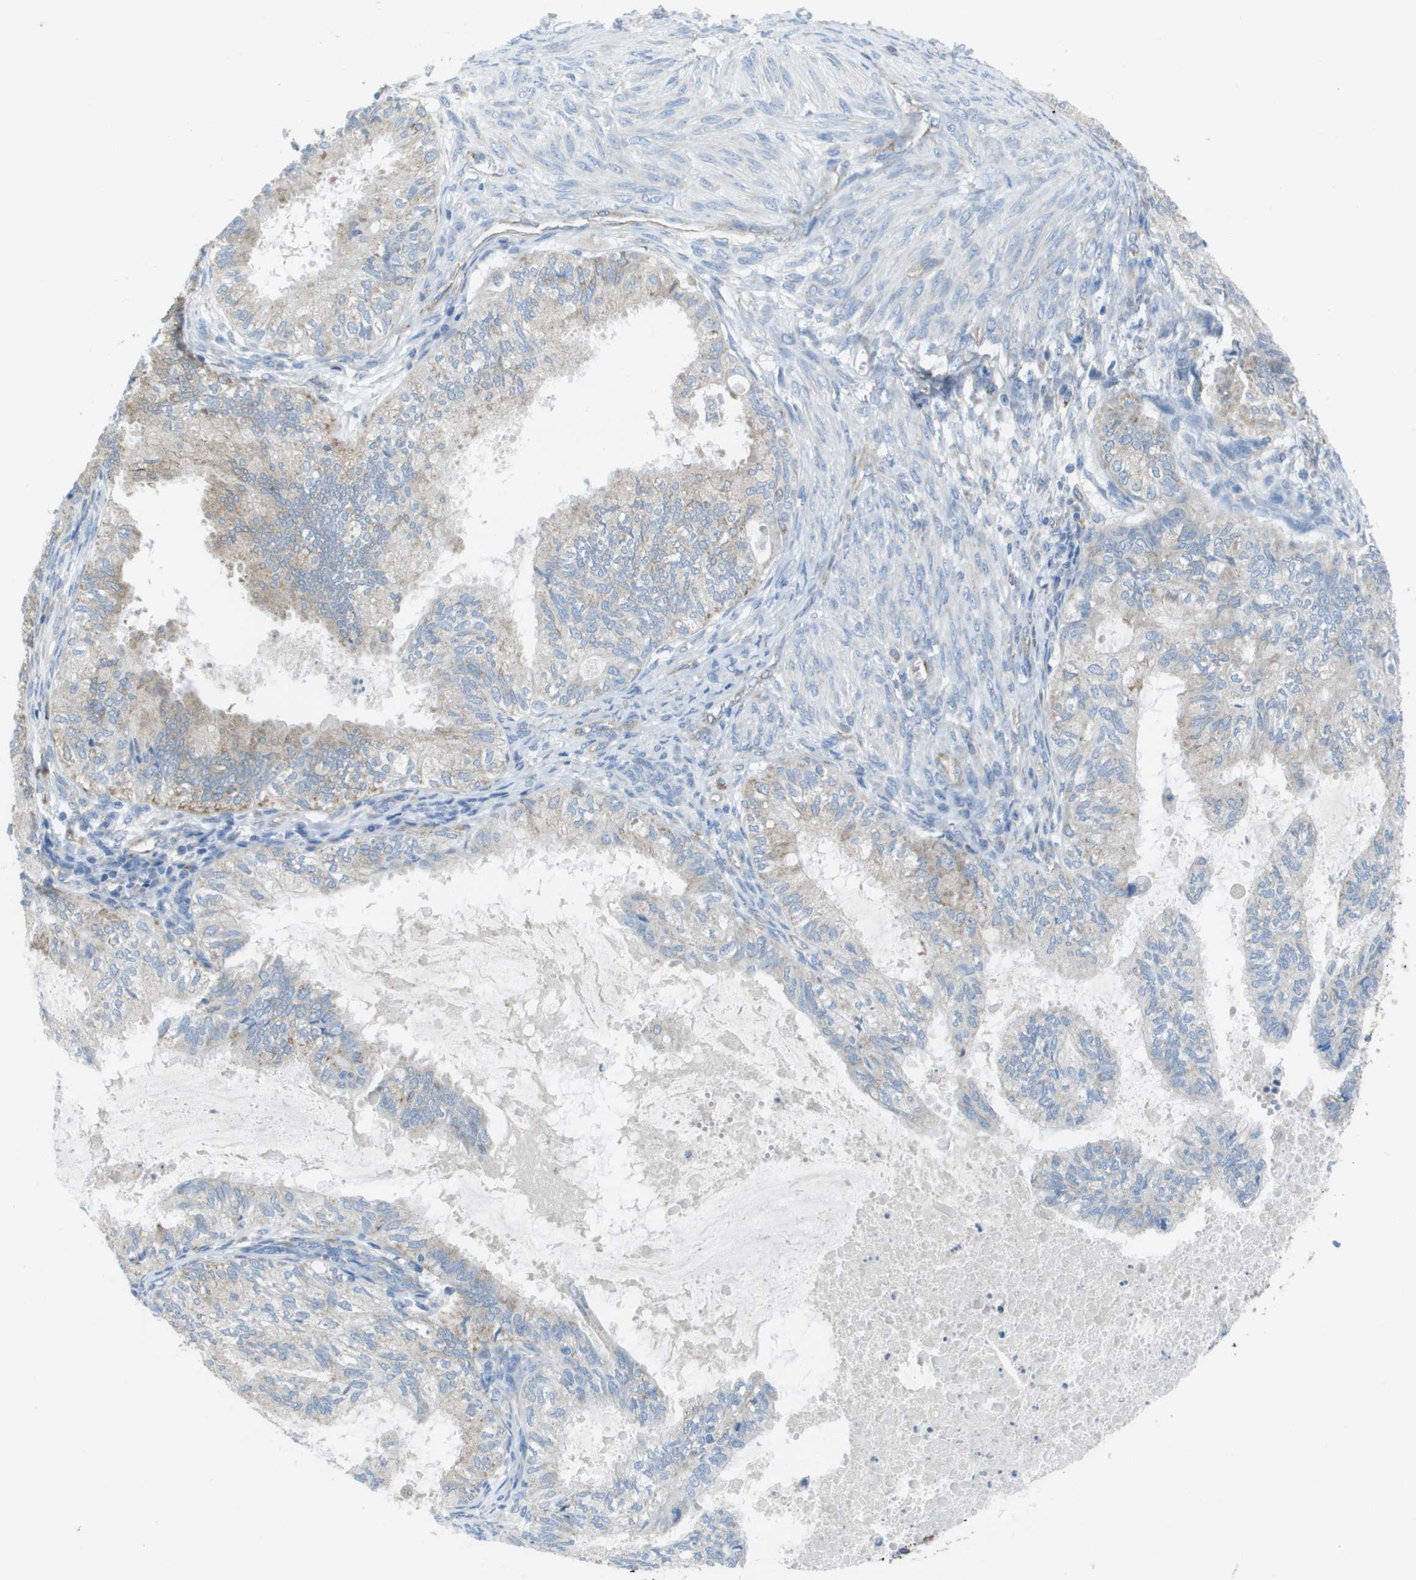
{"staining": {"intensity": "weak", "quantity": "25%-75%", "location": "cytoplasmic/membranous"}, "tissue": "cervical cancer", "cell_type": "Tumor cells", "image_type": "cancer", "snomed": [{"axis": "morphology", "description": "Normal tissue, NOS"}, {"axis": "morphology", "description": "Adenocarcinoma, NOS"}, {"axis": "topography", "description": "Cervix"}, {"axis": "topography", "description": "Endometrium"}], "caption": "Protein staining of cervical adenocarcinoma tissue displays weak cytoplasmic/membranous expression in approximately 25%-75% of tumor cells.", "gene": "CLCN2", "patient": {"sex": "female", "age": 86}}